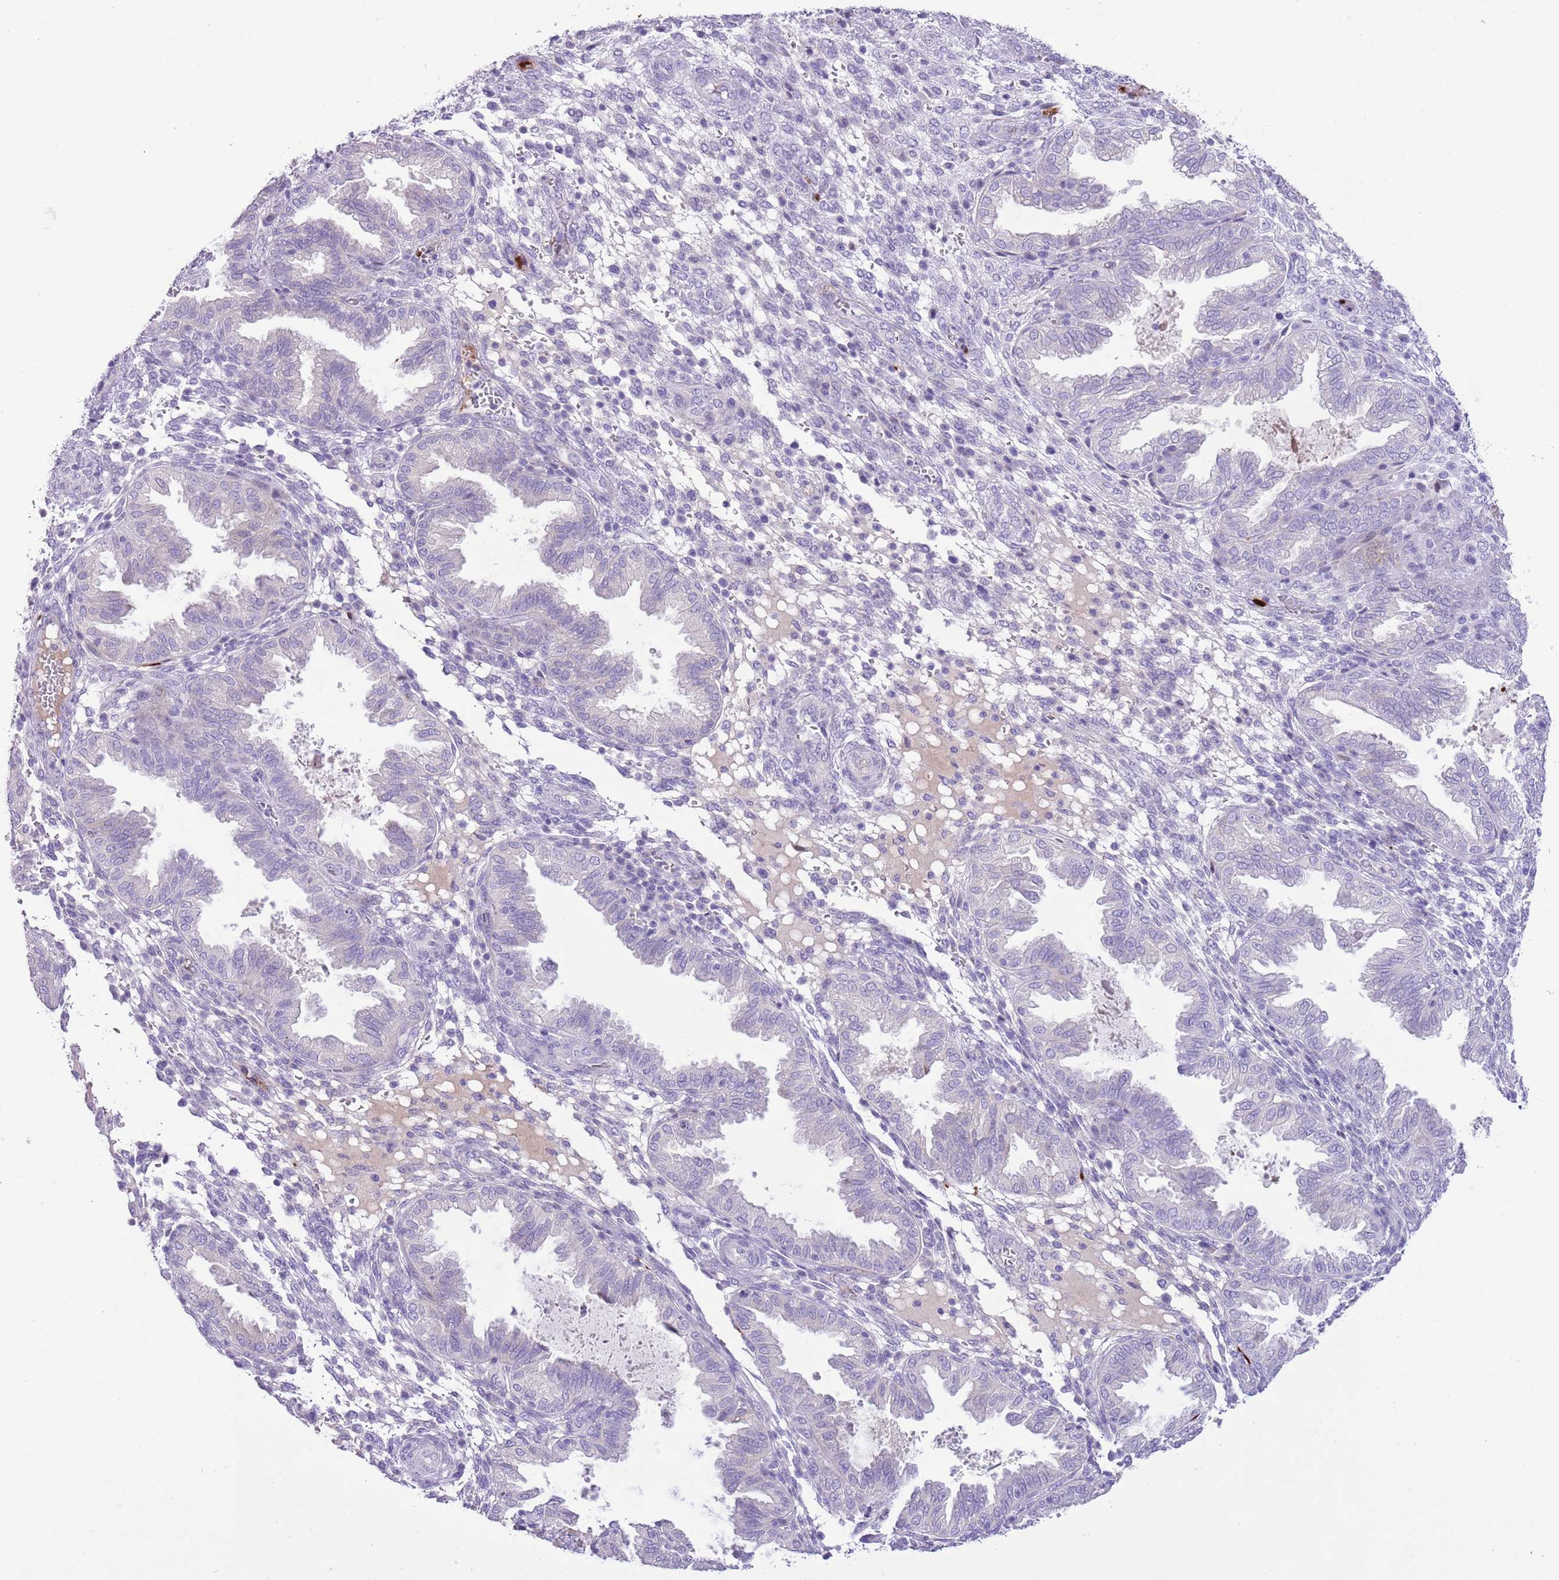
{"staining": {"intensity": "negative", "quantity": "none", "location": "none"}, "tissue": "endometrium", "cell_type": "Cells in endometrial stroma", "image_type": "normal", "snomed": [{"axis": "morphology", "description": "Normal tissue, NOS"}, {"axis": "topography", "description": "Endometrium"}], "caption": "This is a micrograph of immunohistochemistry staining of normal endometrium, which shows no expression in cells in endometrial stroma.", "gene": "CLEC2A", "patient": {"sex": "female", "age": 33}}